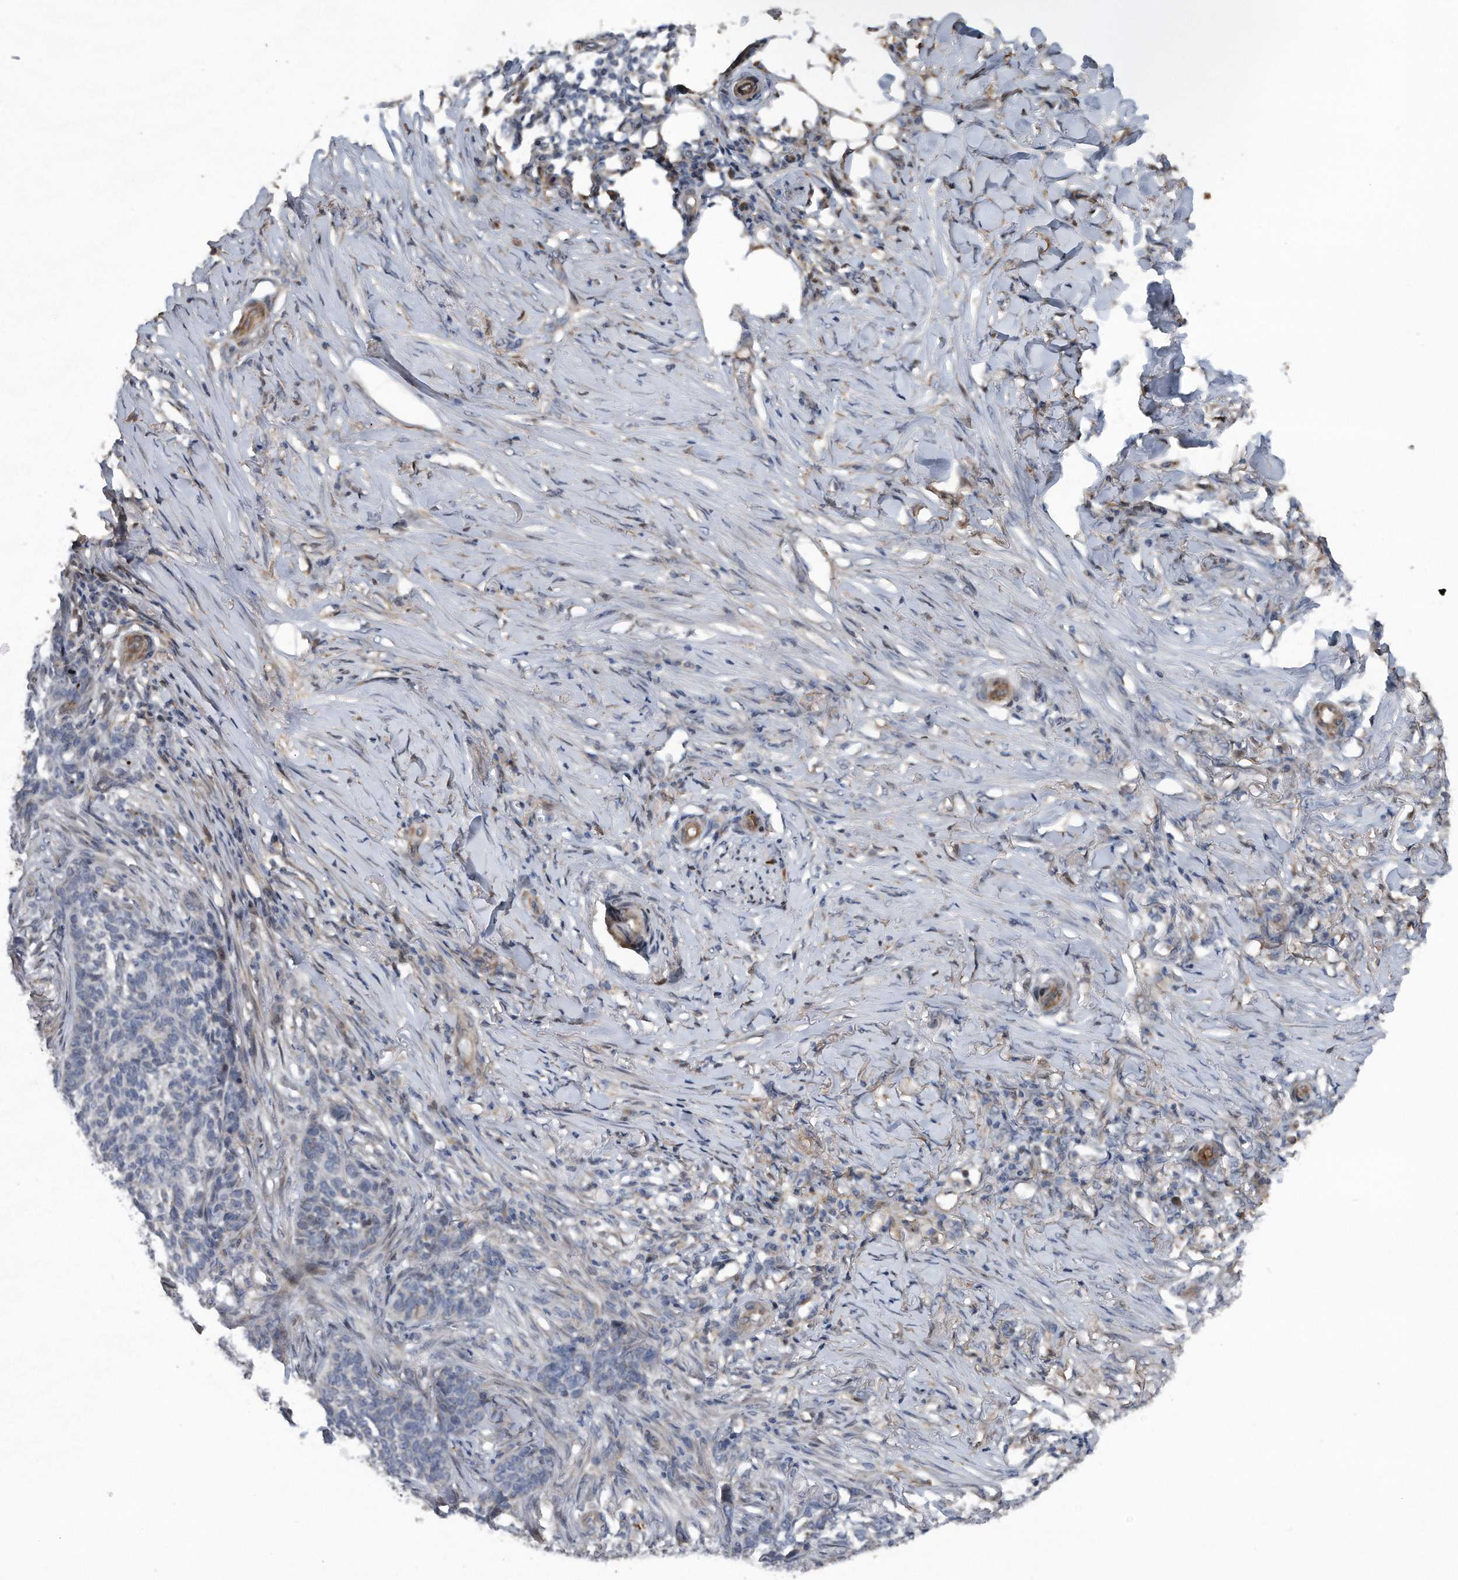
{"staining": {"intensity": "negative", "quantity": "none", "location": "none"}, "tissue": "skin cancer", "cell_type": "Tumor cells", "image_type": "cancer", "snomed": [{"axis": "morphology", "description": "Basal cell carcinoma"}, {"axis": "topography", "description": "Skin"}], "caption": "IHC of human skin cancer demonstrates no positivity in tumor cells. (Immunohistochemistry, brightfield microscopy, high magnification).", "gene": "DST", "patient": {"sex": "male", "age": 85}}